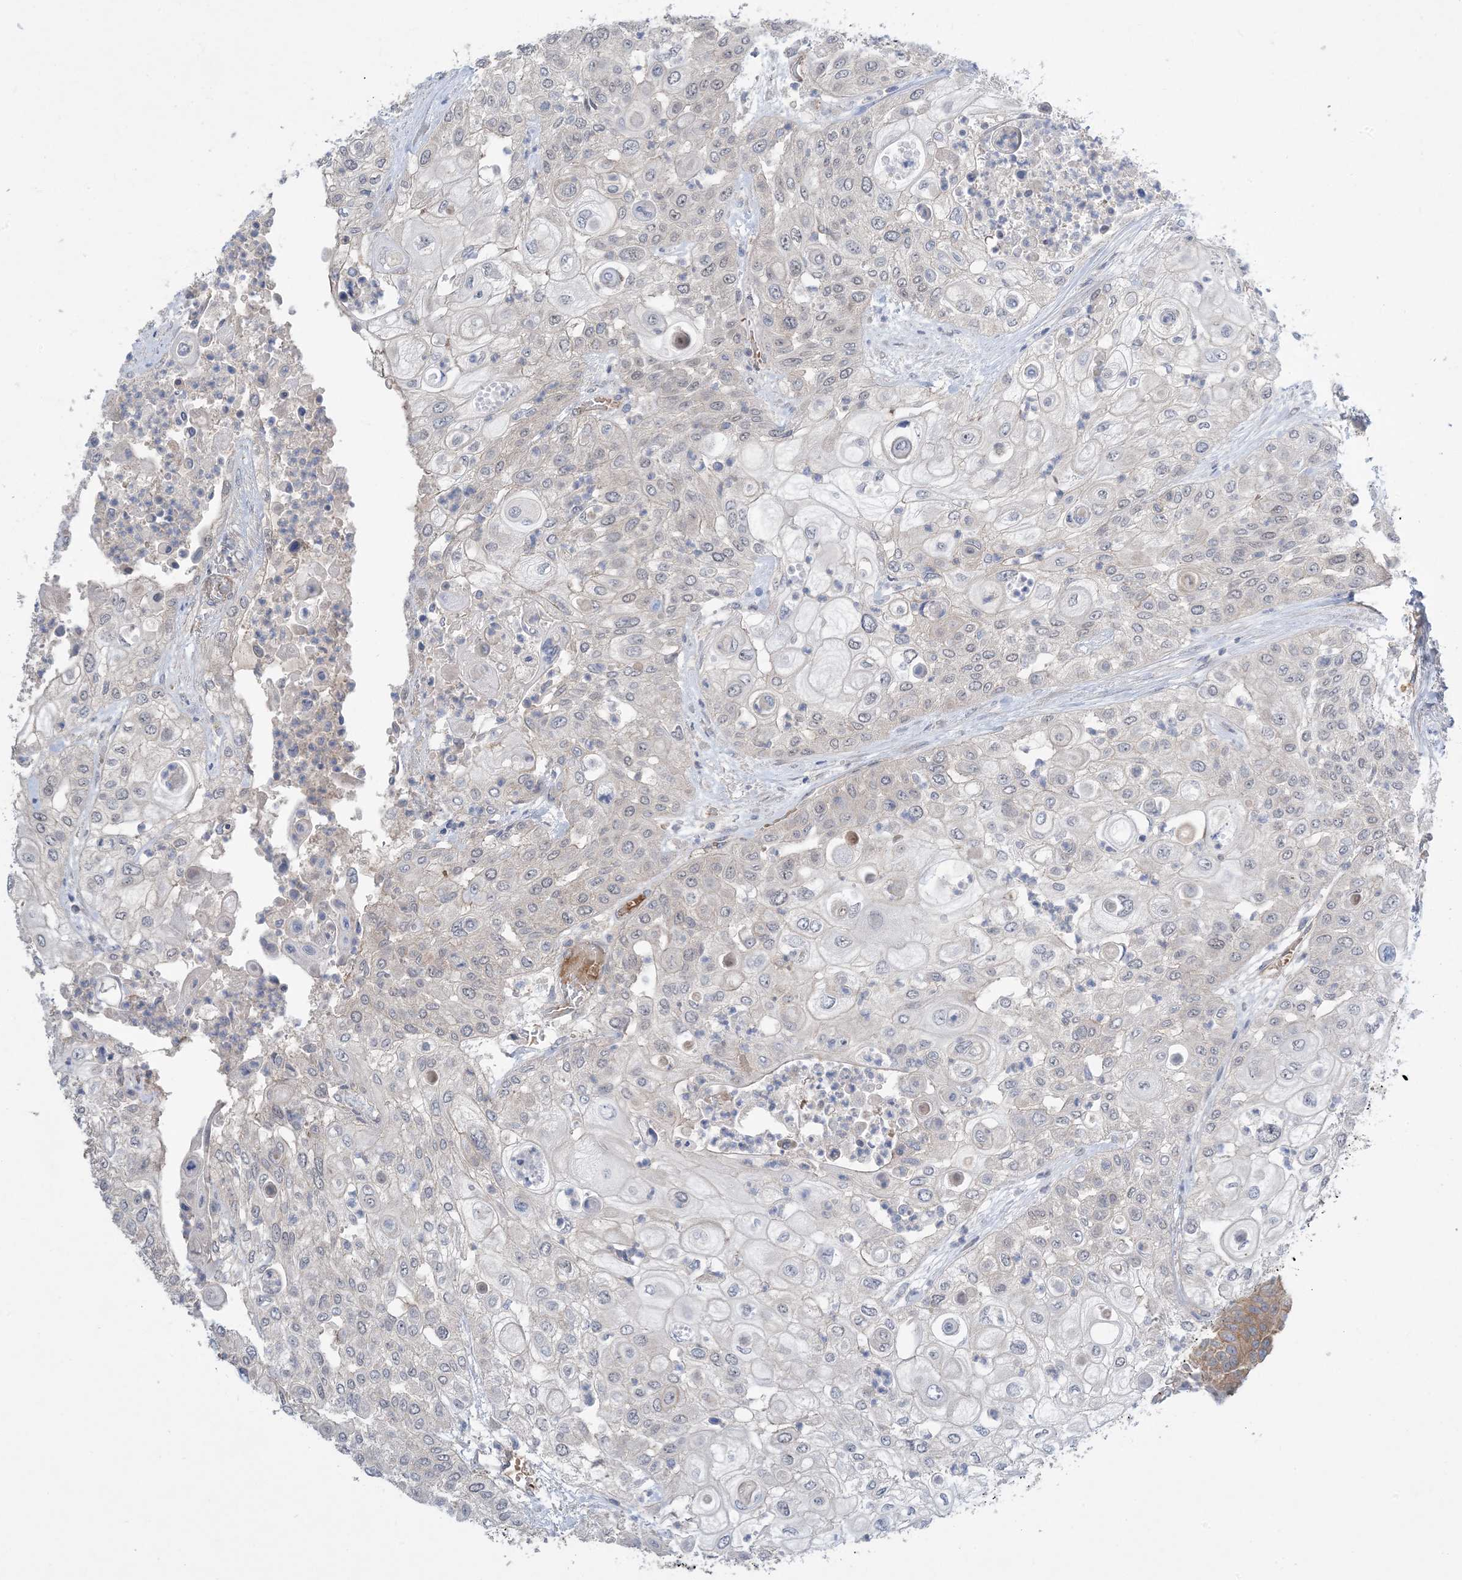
{"staining": {"intensity": "negative", "quantity": "none", "location": "none"}, "tissue": "urothelial cancer", "cell_type": "Tumor cells", "image_type": "cancer", "snomed": [{"axis": "morphology", "description": "Urothelial carcinoma, High grade"}, {"axis": "topography", "description": "Urinary bladder"}], "caption": "High power microscopy histopathology image of an IHC micrograph of urothelial cancer, revealing no significant staining in tumor cells.", "gene": "AOC1", "patient": {"sex": "female", "age": 79}}